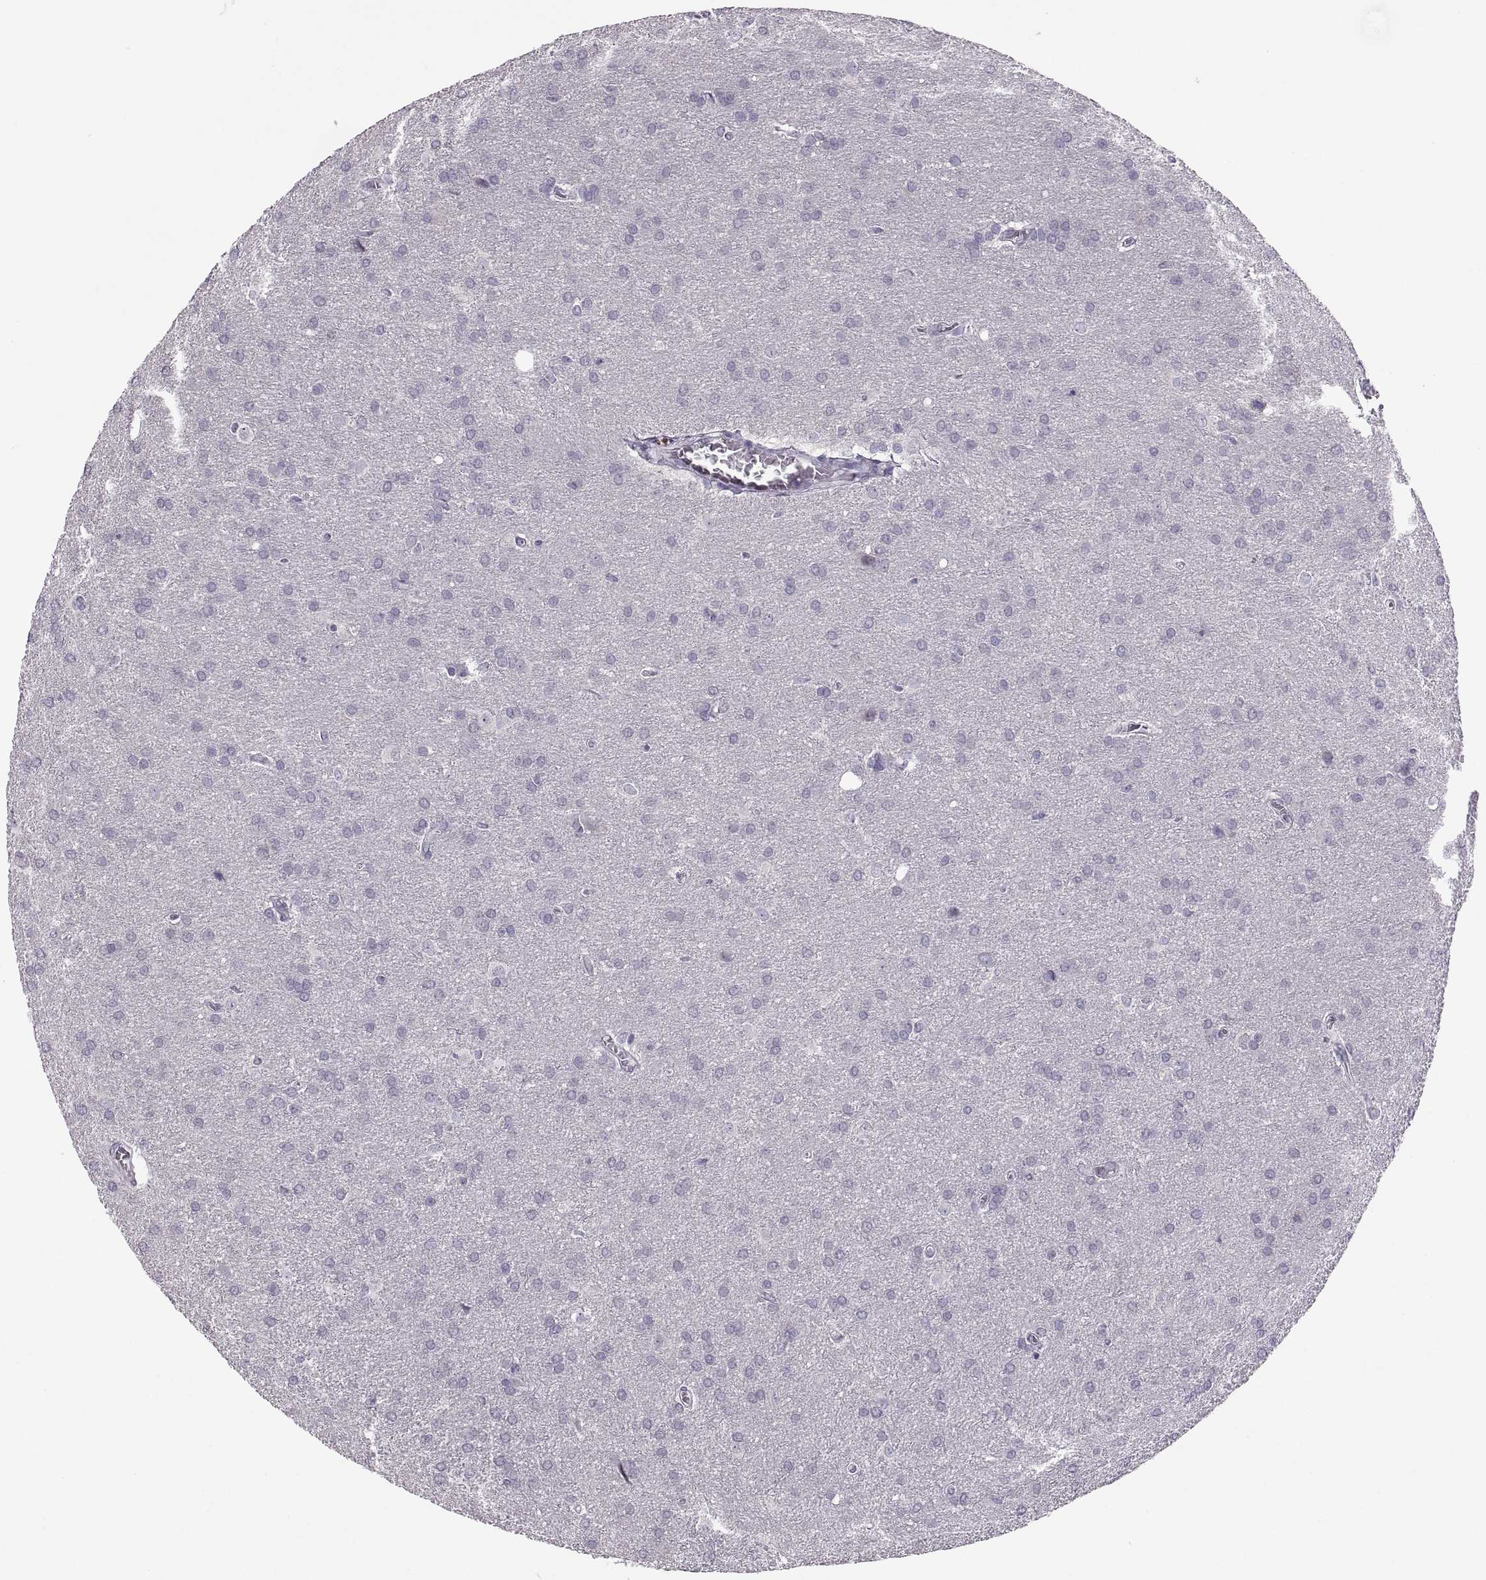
{"staining": {"intensity": "negative", "quantity": "none", "location": "none"}, "tissue": "glioma", "cell_type": "Tumor cells", "image_type": "cancer", "snomed": [{"axis": "morphology", "description": "Glioma, malignant, Low grade"}, {"axis": "topography", "description": "Brain"}], "caption": "The IHC image has no significant staining in tumor cells of glioma tissue.", "gene": "ADH6", "patient": {"sex": "female", "age": 32}}